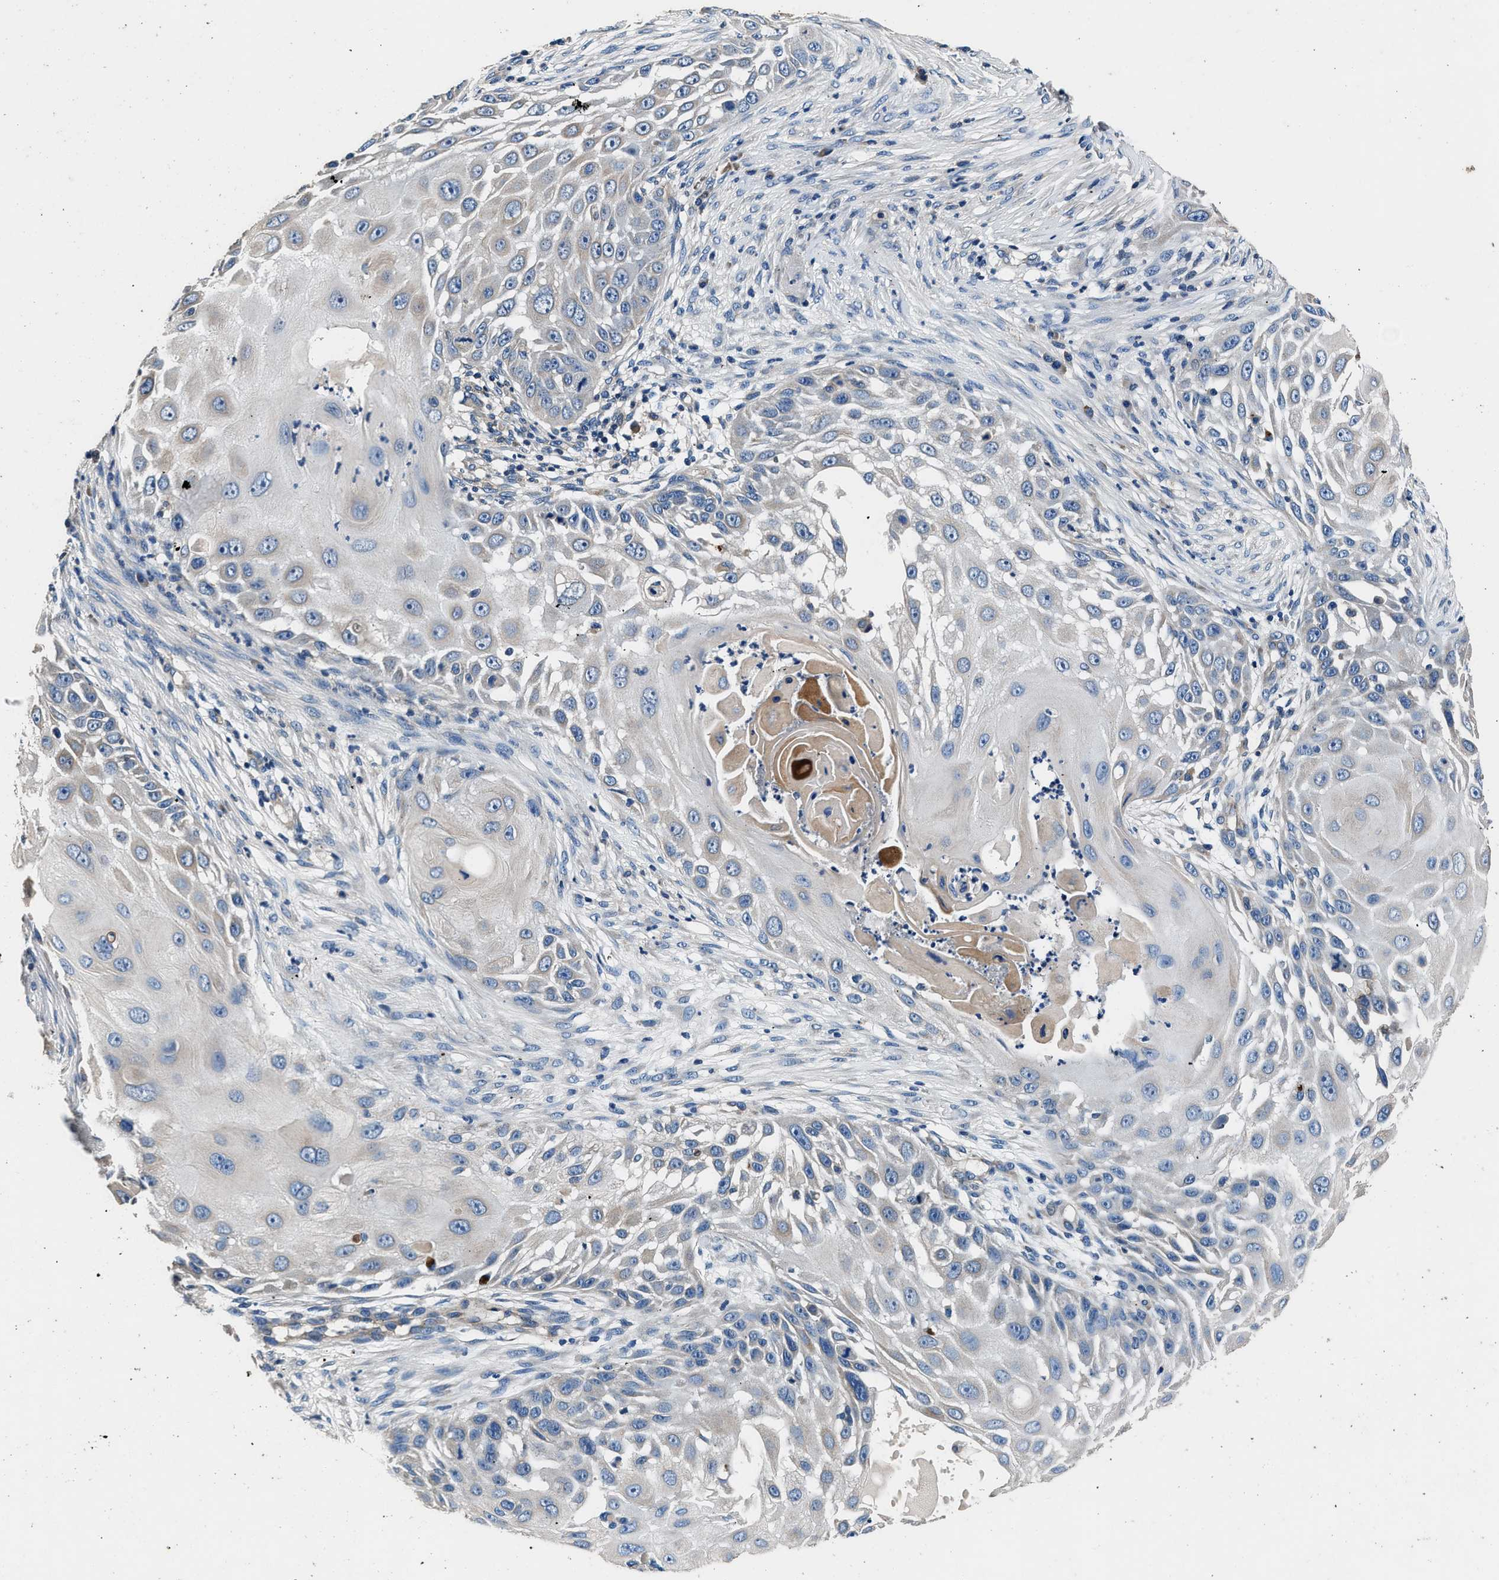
{"staining": {"intensity": "negative", "quantity": "none", "location": "none"}, "tissue": "skin cancer", "cell_type": "Tumor cells", "image_type": "cancer", "snomed": [{"axis": "morphology", "description": "Squamous cell carcinoma, NOS"}, {"axis": "topography", "description": "Skin"}], "caption": "An immunohistochemistry photomicrograph of skin cancer (squamous cell carcinoma) is shown. There is no staining in tumor cells of skin cancer (squamous cell carcinoma).", "gene": "DHRS7B", "patient": {"sex": "female", "age": 44}}